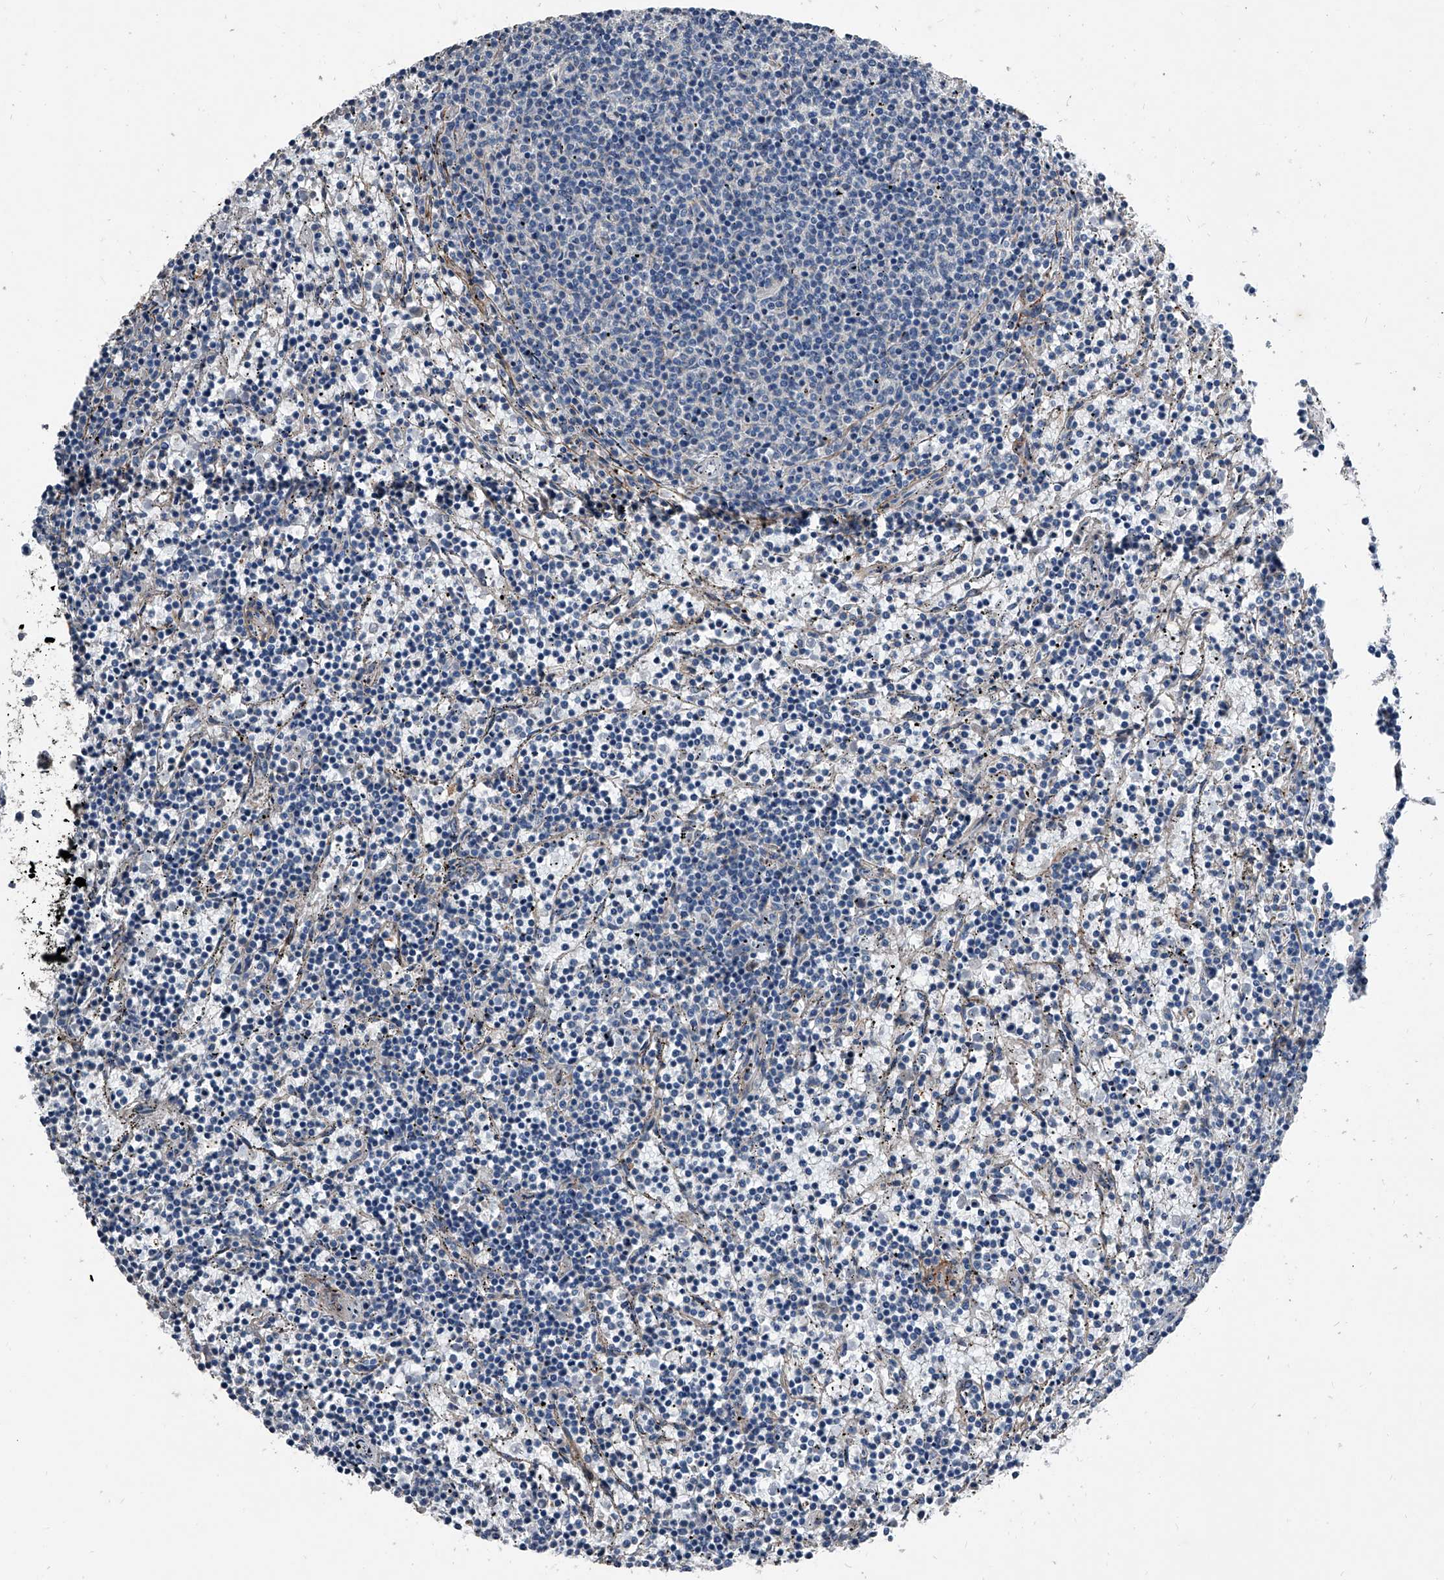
{"staining": {"intensity": "negative", "quantity": "none", "location": "none"}, "tissue": "lymphoma", "cell_type": "Tumor cells", "image_type": "cancer", "snomed": [{"axis": "morphology", "description": "Malignant lymphoma, non-Hodgkin's type, Low grade"}, {"axis": "topography", "description": "Spleen"}], "caption": "Tumor cells show no significant protein staining in malignant lymphoma, non-Hodgkin's type (low-grade).", "gene": "PHACTR1", "patient": {"sex": "female", "age": 50}}